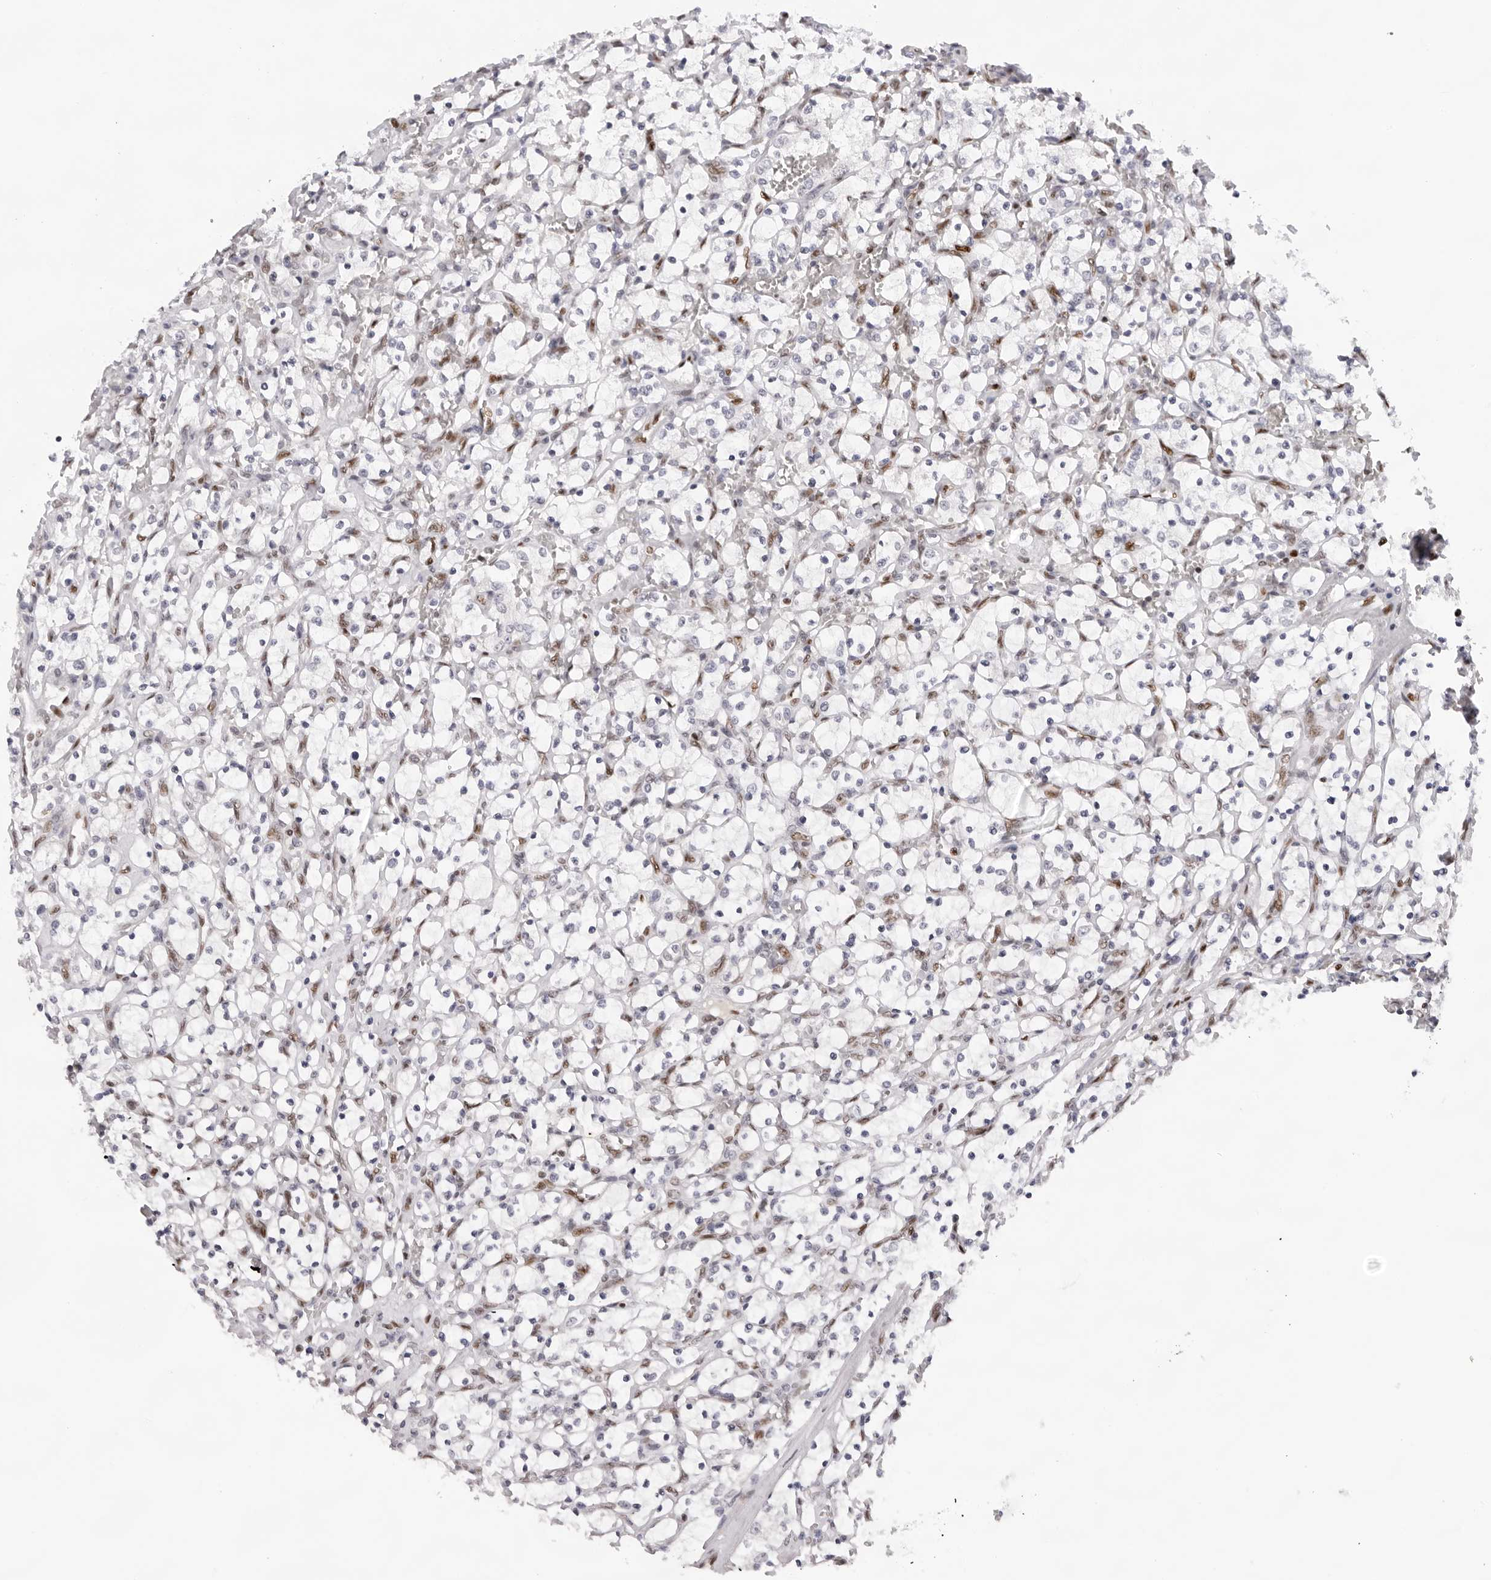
{"staining": {"intensity": "negative", "quantity": "none", "location": "none"}, "tissue": "renal cancer", "cell_type": "Tumor cells", "image_type": "cancer", "snomed": [{"axis": "morphology", "description": "Adenocarcinoma, NOS"}, {"axis": "topography", "description": "Kidney"}], "caption": "Renal cancer stained for a protein using IHC exhibits no positivity tumor cells.", "gene": "OGG1", "patient": {"sex": "female", "age": 69}}